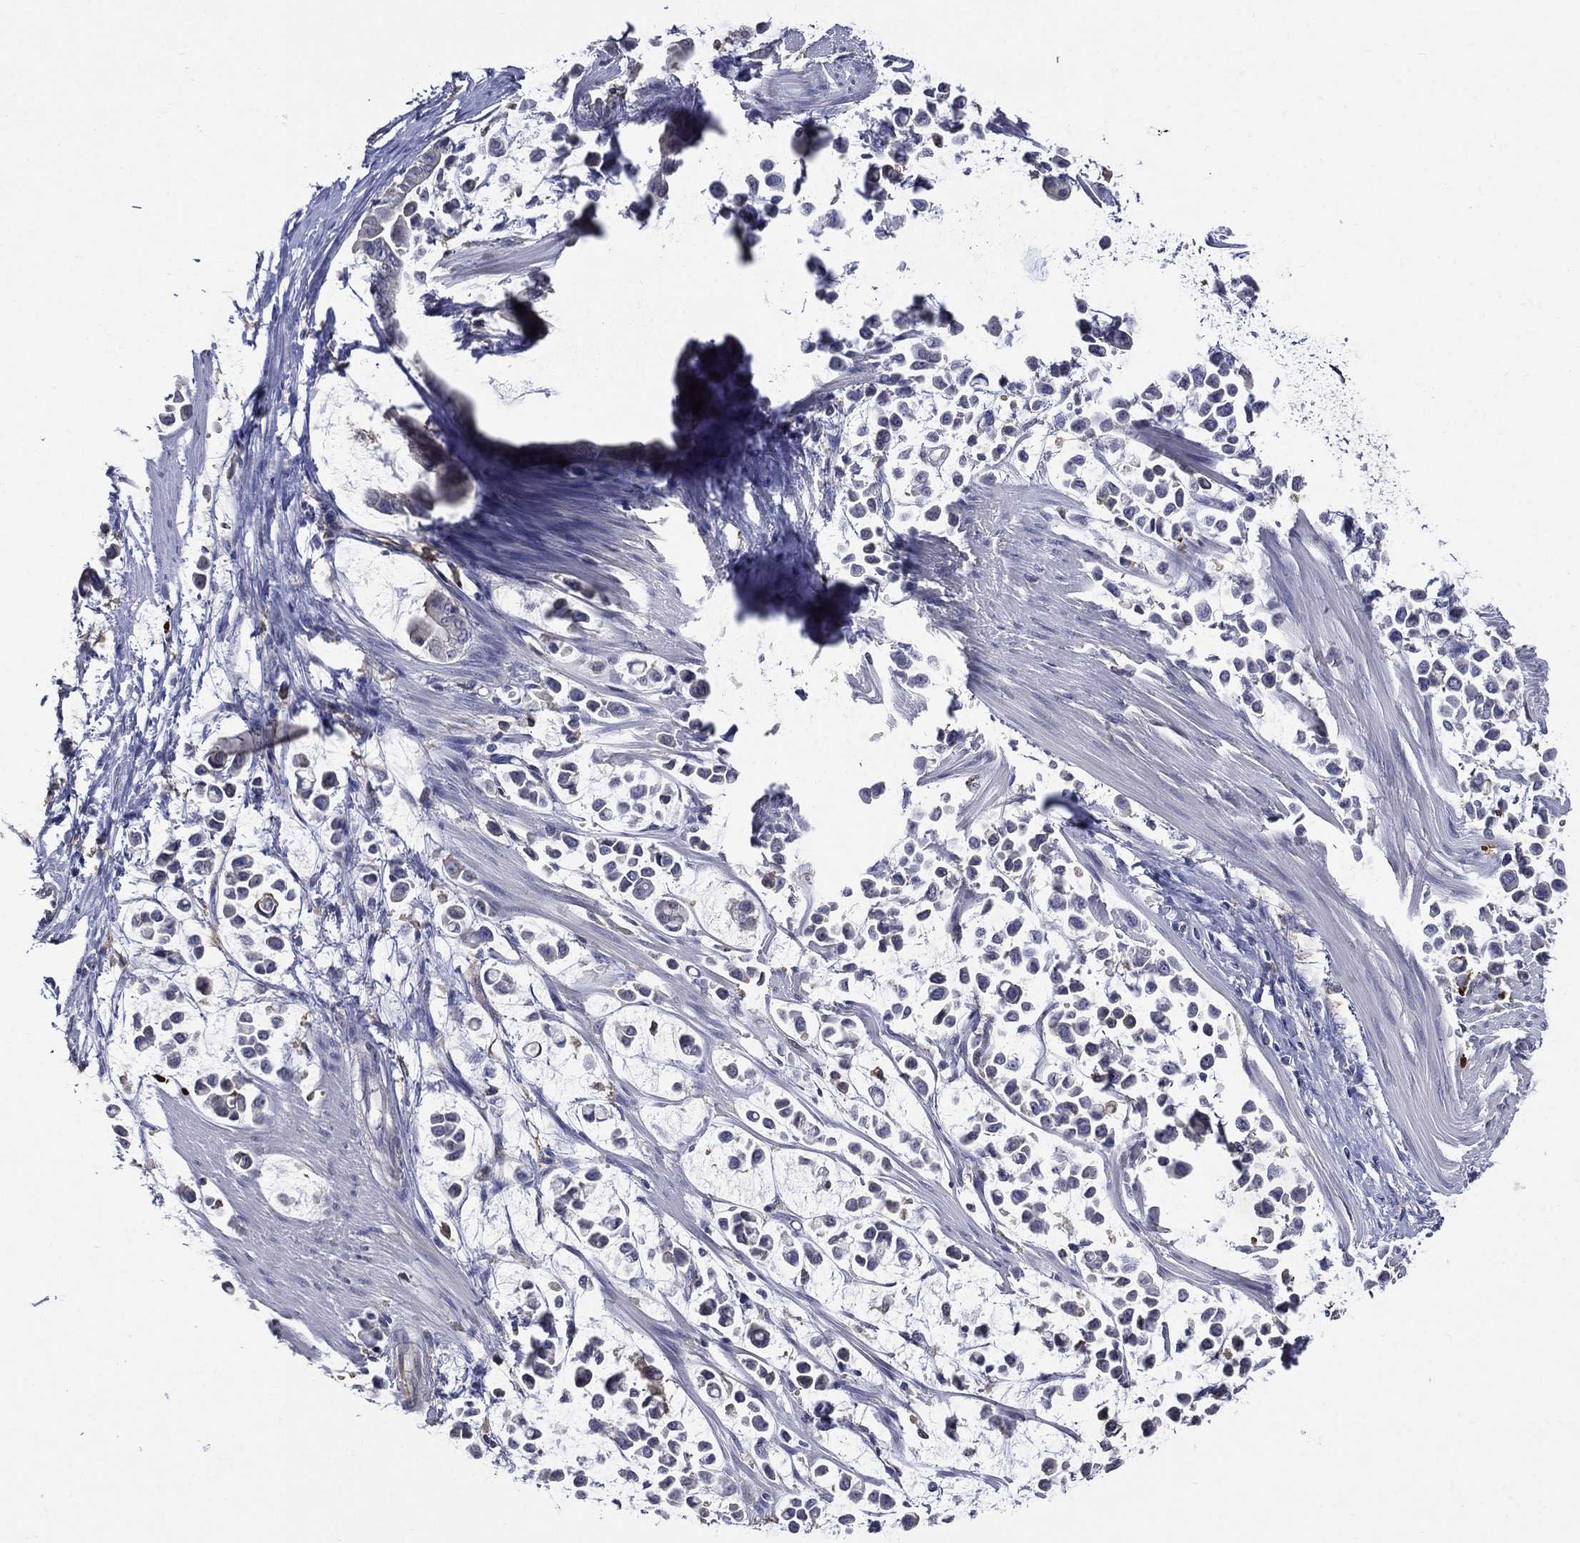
{"staining": {"intensity": "negative", "quantity": "none", "location": "none"}, "tissue": "stomach cancer", "cell_type": "Tumor cells", "image_type": "cancer", "snomed": [{"axis": "morphology", "description": "Adenocarcinoma, NOS"}, {"axis": "topography", "description": "Stomach"}], "caption": "Adenocarcinoma (stomach) was stained to show a protein in brown. There is no significant expression in tumor cells.", "gene": "GPR171", "patient": {"sex": "male", "age": 82}}